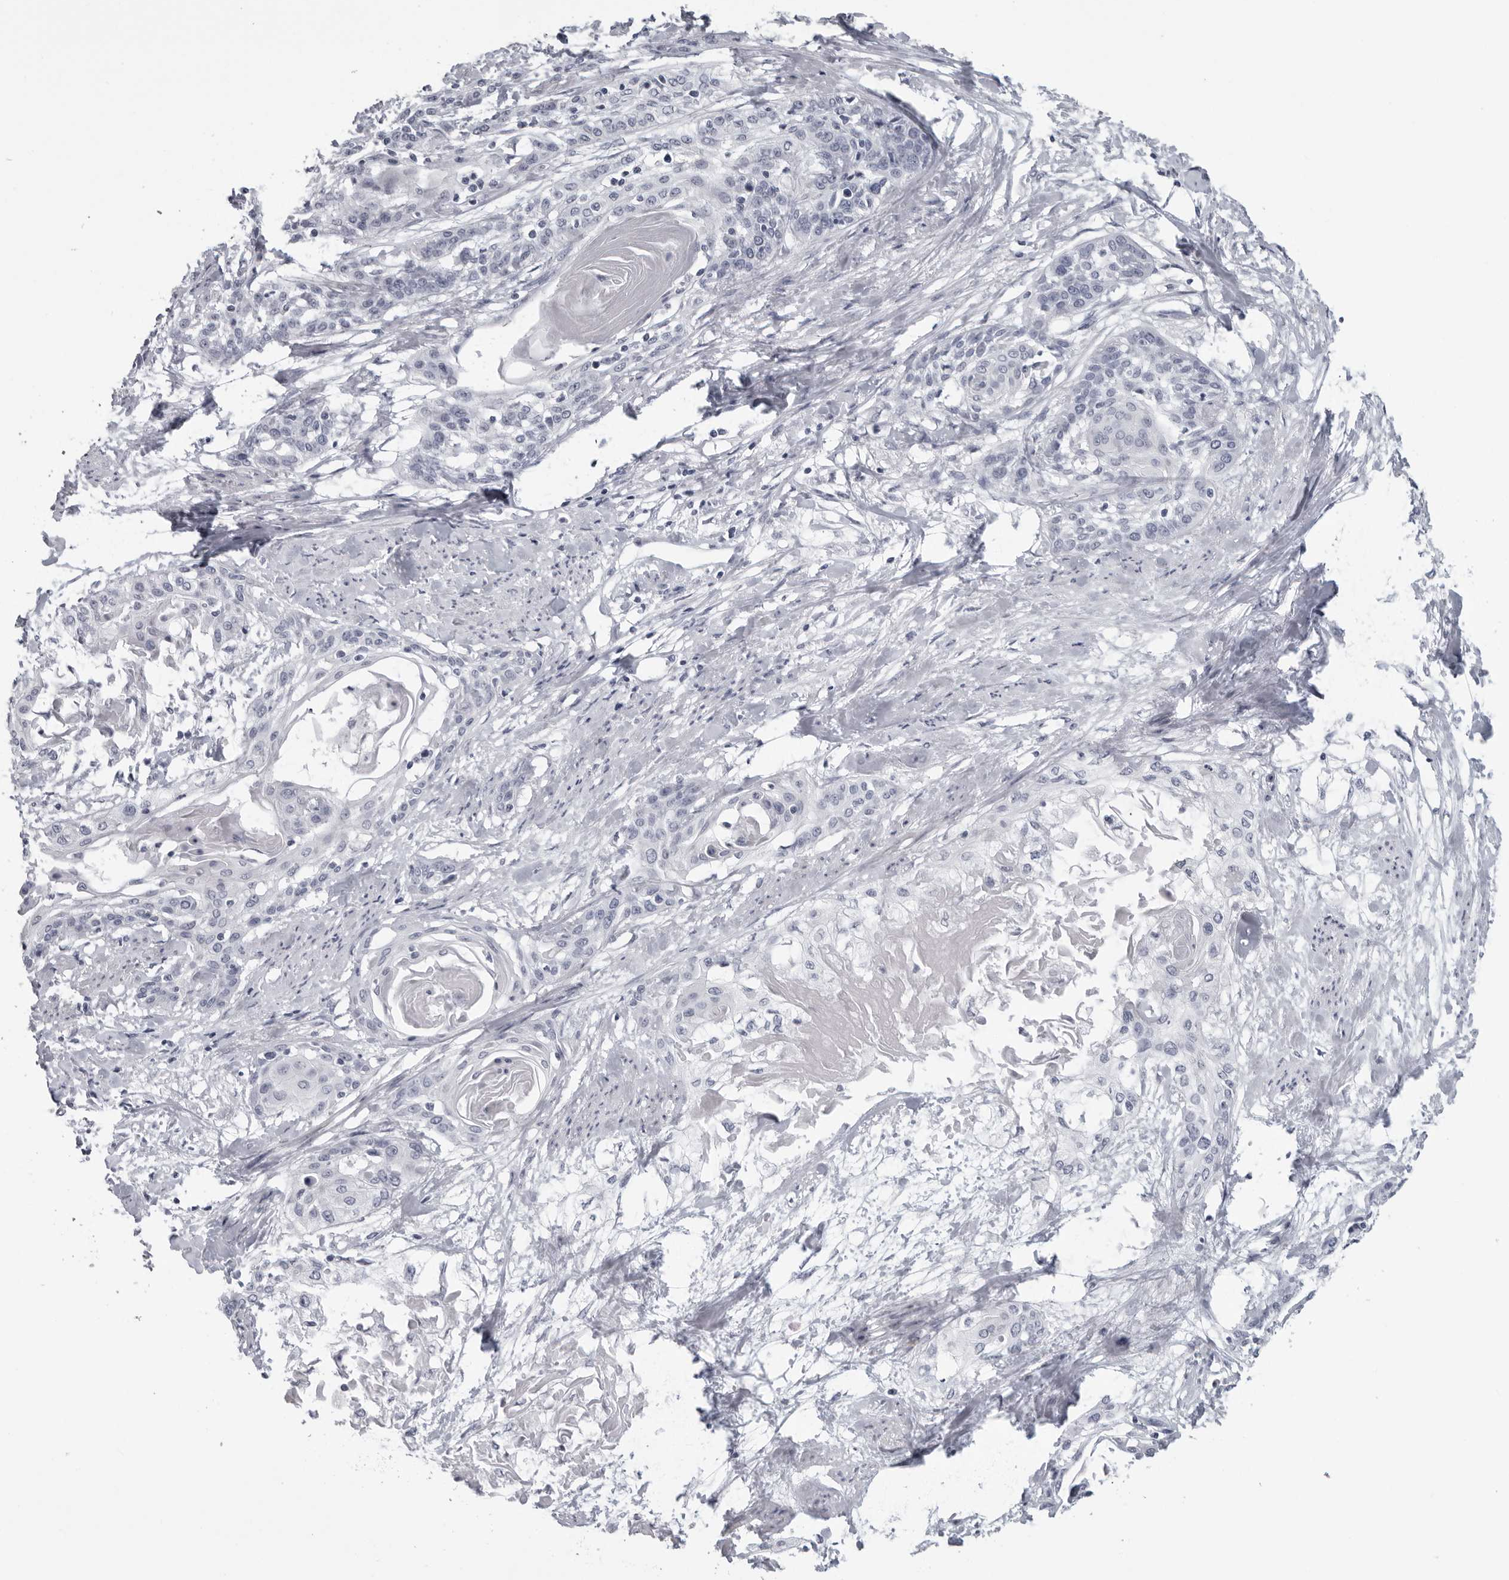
{"staining": {"intensity": "negative", "quantity": "none", "location": "none"}, "tissue": "cervical cancer", "cell_type": "Tumor cells", "image_type": "cancer", "snomed": [{"axis": "morphology", "description": "Squamous cell carcinoma, NOS"}, {"axis": "topography", "description": "Cervix"}], "caption": "Tumor cells show no significant protein positivity in cervical squamous cell carcinoma.", "gene": "OPLAH", "patient": {"sex": "female", "age": 57}}